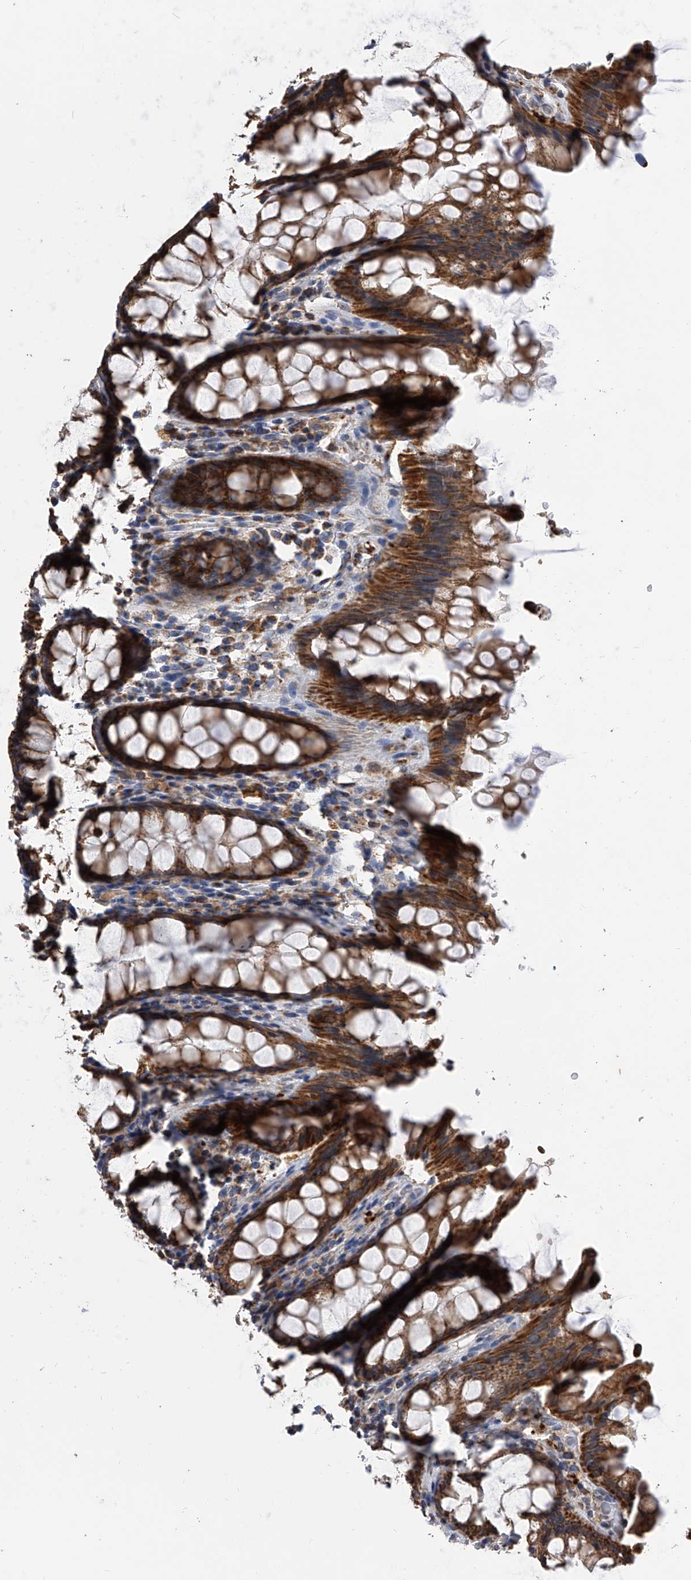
{"staining": {"intensity": "strong", "quantity": ">75%", "location": "cytoplasmic/membranous"}, "tissue": "rectum", "cell_type": "Glandular cells", "image_type": "normal", "snomed": [{"axis": "morphology", "description": "Normal tissue, NOS"}, {"axis": "topography", "description": "Rectum"}], "caption": "Benign rectum demonstrates strong cytoplasmic/membranous positivity in approximately >75% of glandular cells (DAB = brown stain, brightfield microscopy at high magnification)..", "gene": "MRPL28", "patient": {"sex": "male", "age": 64}}